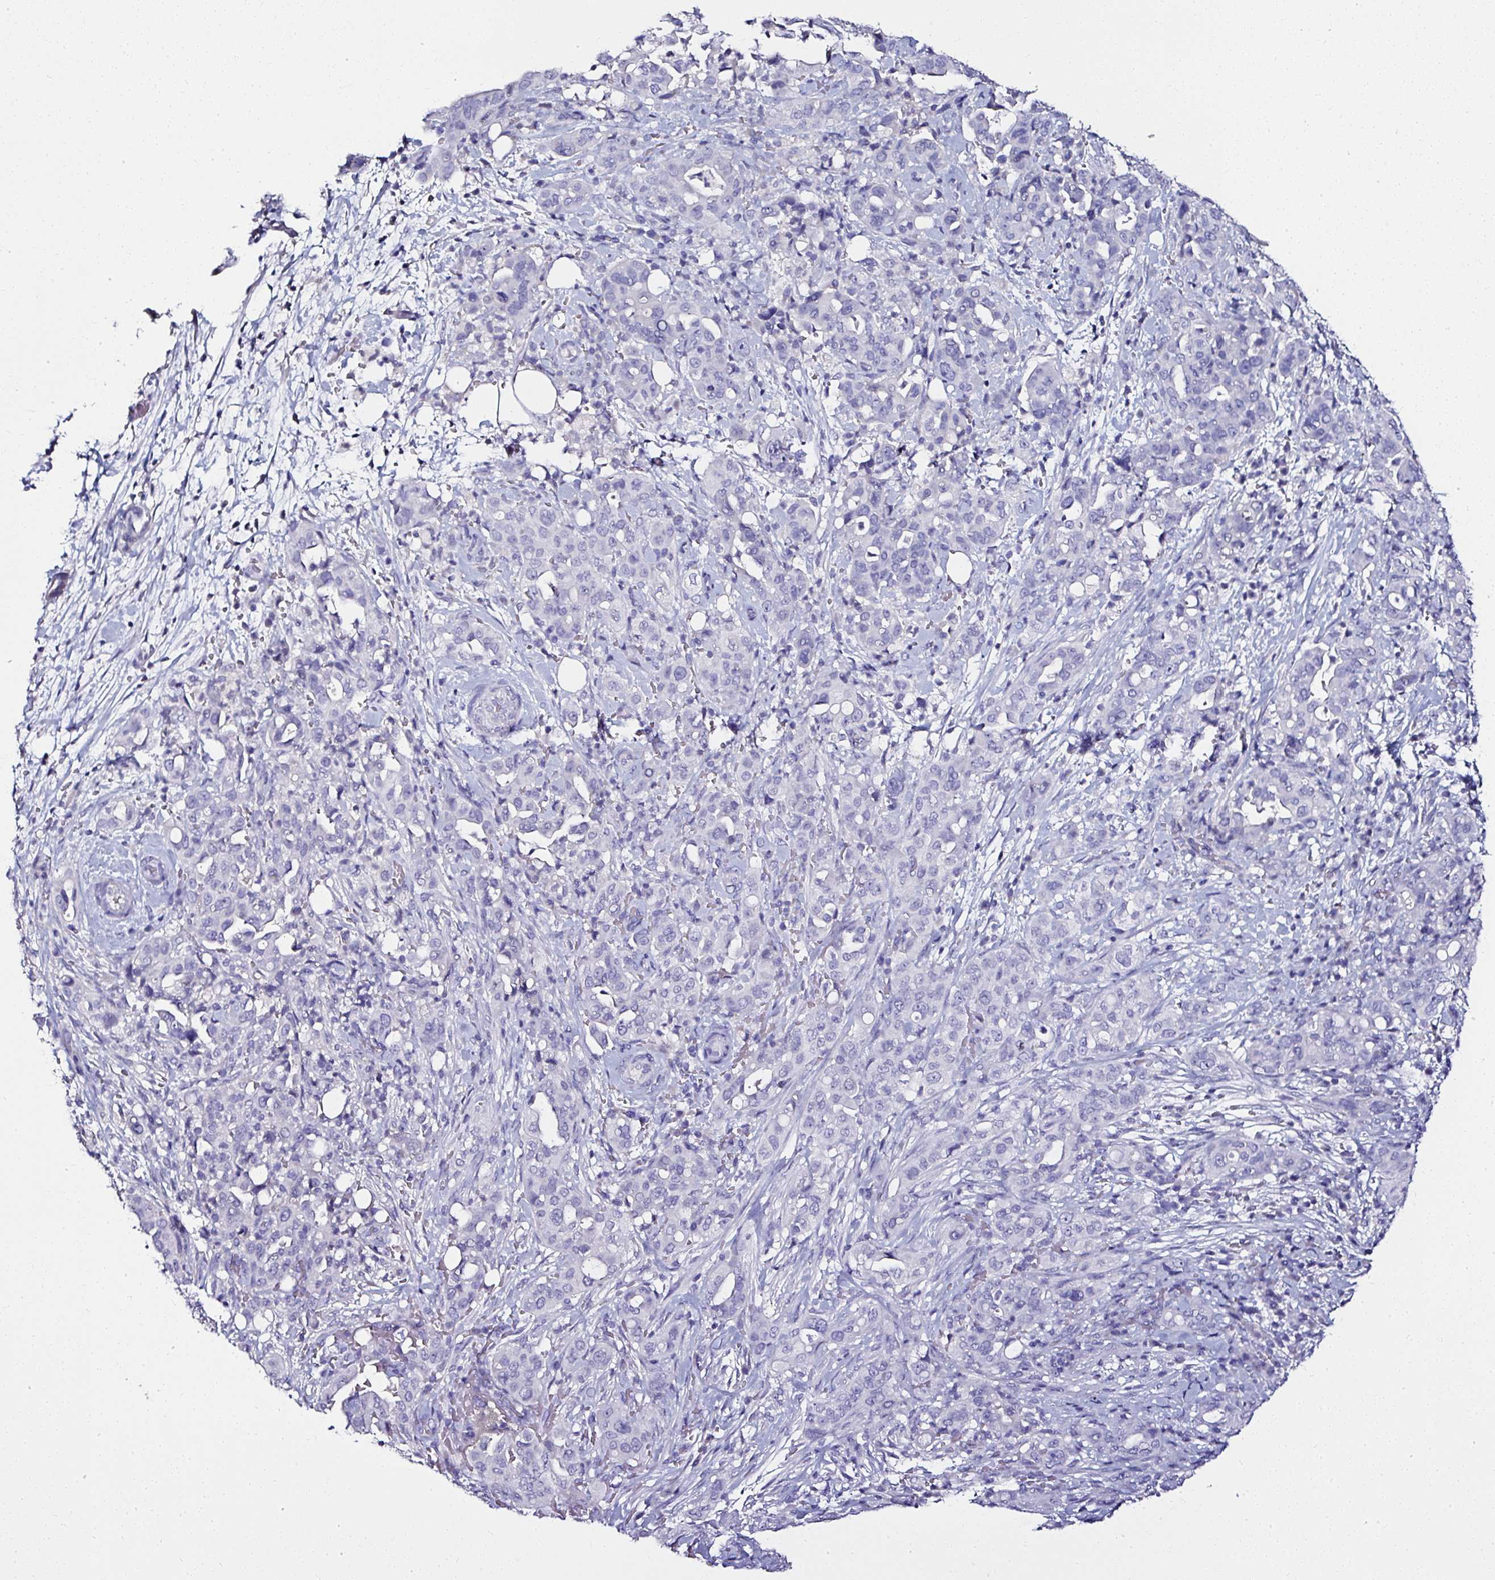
{"staining": {"intensity": "negative", "quantity": "none", "location": "none"}, "tissue": "pancreatic cancer", "cell_type": "Tumor cells", "image_type": "cancer", "snomed": [{"axis": "morphology", "description": "Normal tissue, NOS"}, {"axis": "morphology", "description": "Adenocarcinoma, NOS"}, {"axis": "topography", "description": "Lymph node"}, {"axis": "topography", "description": "Pancreas"}], "caption": "Photomicrograph shows no significant protein positivity in tumor cells of pancreatic adenocarcinoma.", "gene": "ATP2A1", "patient": {"sex": "female", "age": 67}}